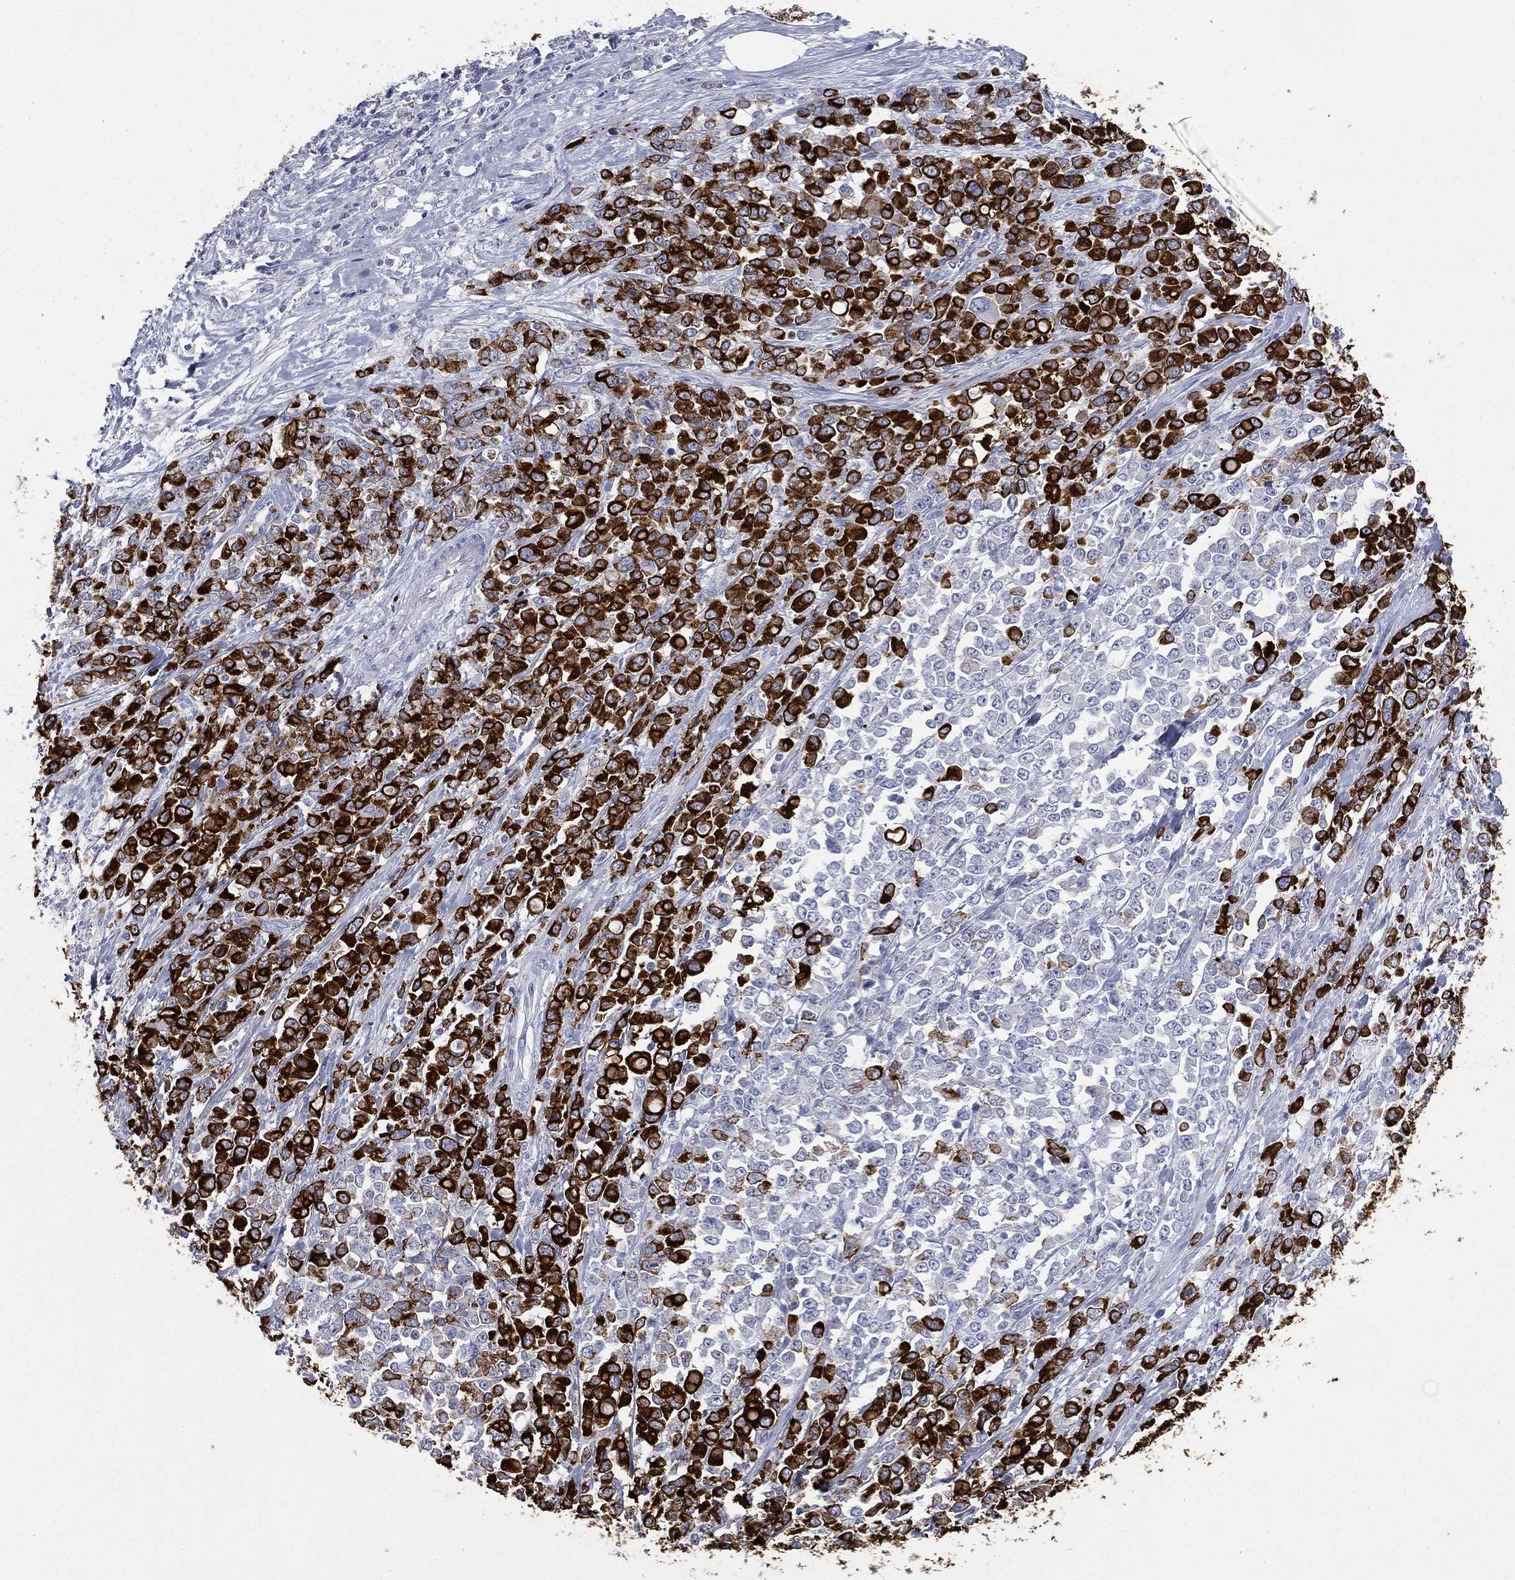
{"staining": {"intensity": "strong", "quantity": ">75%", "location": "cytoplasmic/membranous"}, "tissue": "stomach cancer", "cell_type": "Tumor cells", "image_type": "cancer", "snomed": [{"axis": "morphology", "description": "Adenocarcinoma, NOS"}, {"axis": "topography", "description": "Stomach"}], "caption": "IHC of adenocarcinoma (stomach) reveals high levels of strong cytoplasmic/membranous expression in about >75% of tumor cells. (IHC, brightfield microscopy, high magnification).", "gene": "KRT7", "patient": {"sex": "female", "age": 76}}